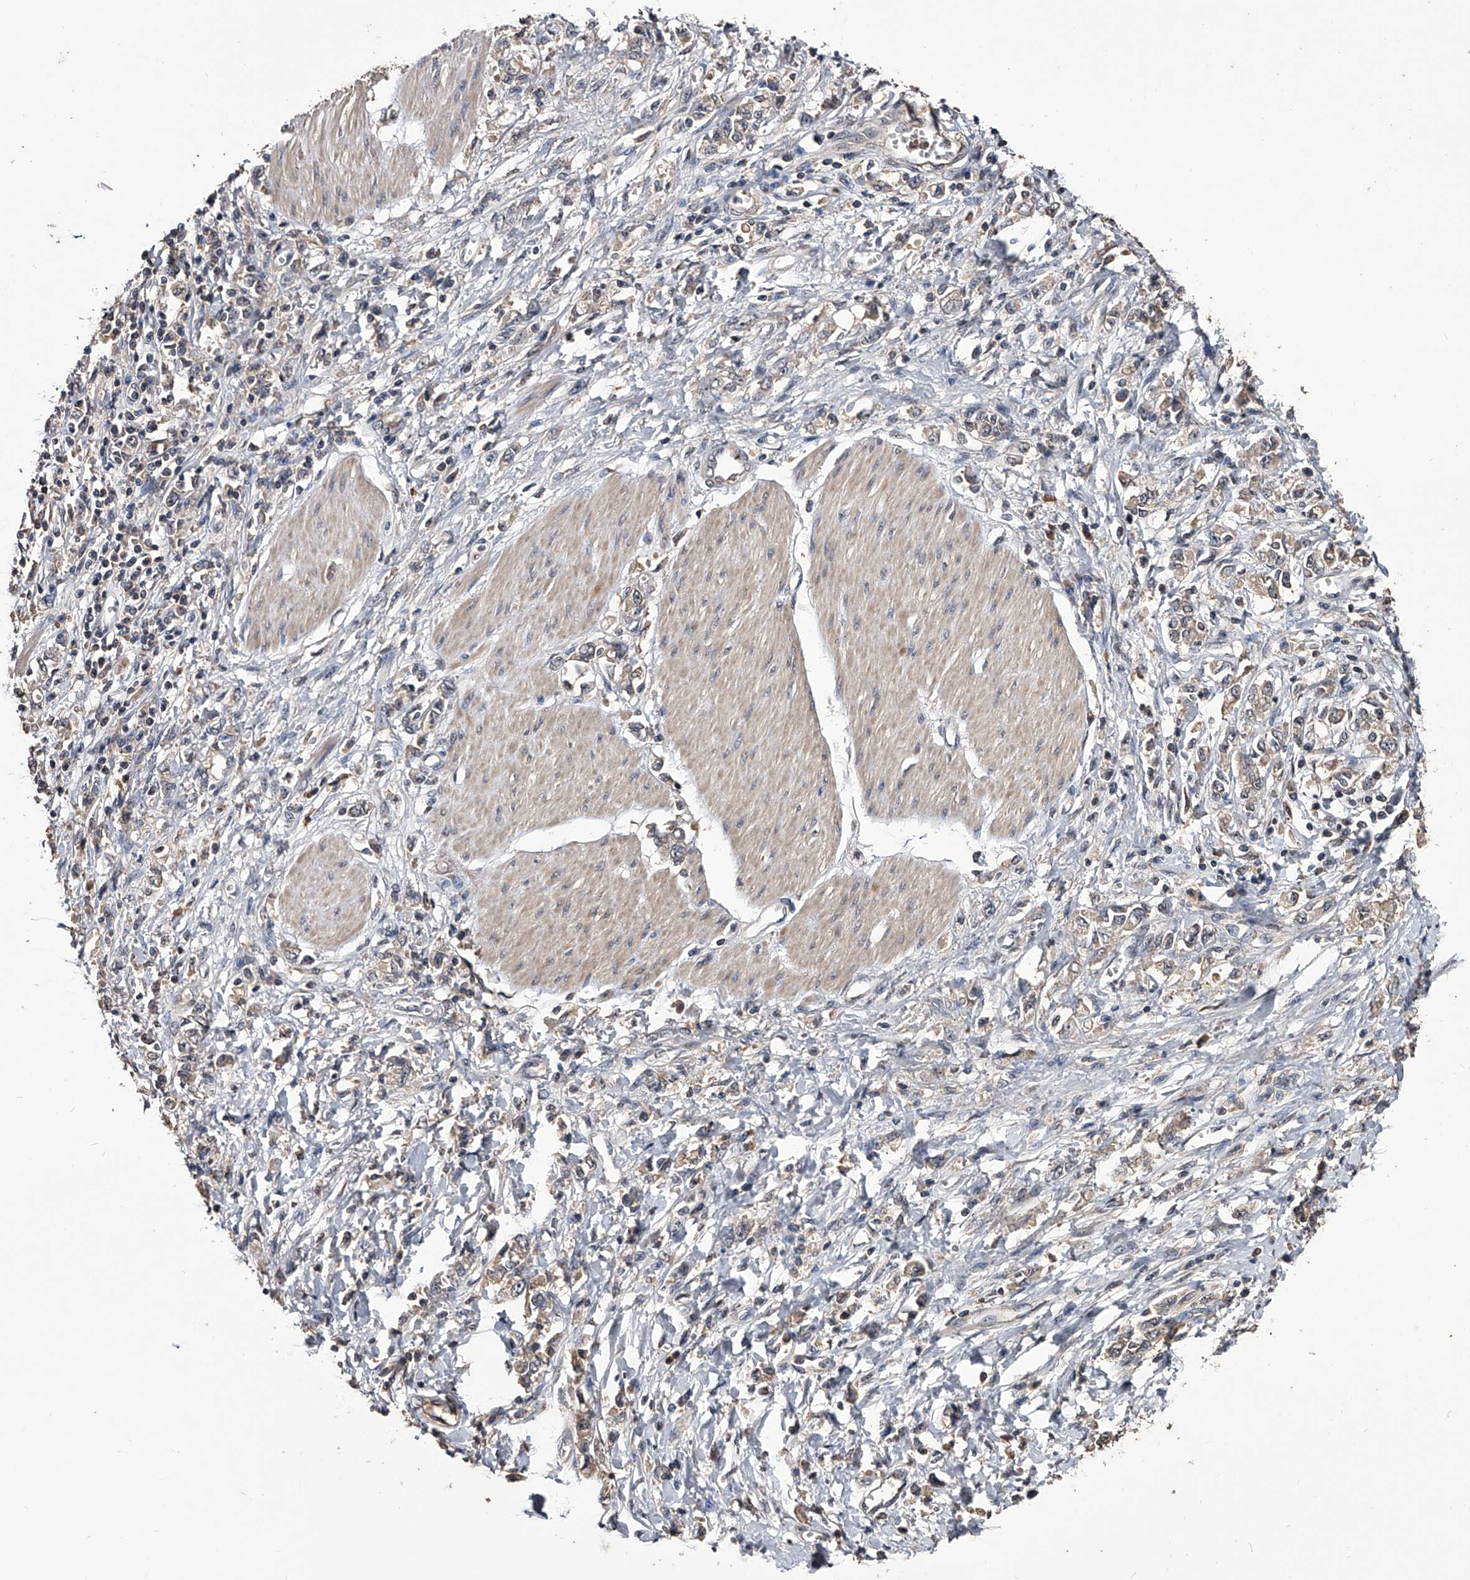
{"staining": {"intensity": "weak", "quantity": "<25%", "location": "cytoplasmic/membranous"}, "tissue": "stomach cancer", "cell_type": "Tumor cells", "image_type": "cancer", "snomed": [{"axis": "morphology", "description": "Adenocarcinoma, NOS"}, {"axis": "topography", "description": "Stomach"}], "caption": "This is an IHC histopathology image of stomach cancer (adenocarcinoma). There is no expression in tumor cells.", "gene": "EFCAB7", "patient": {"sex": "female", "age": 76}}